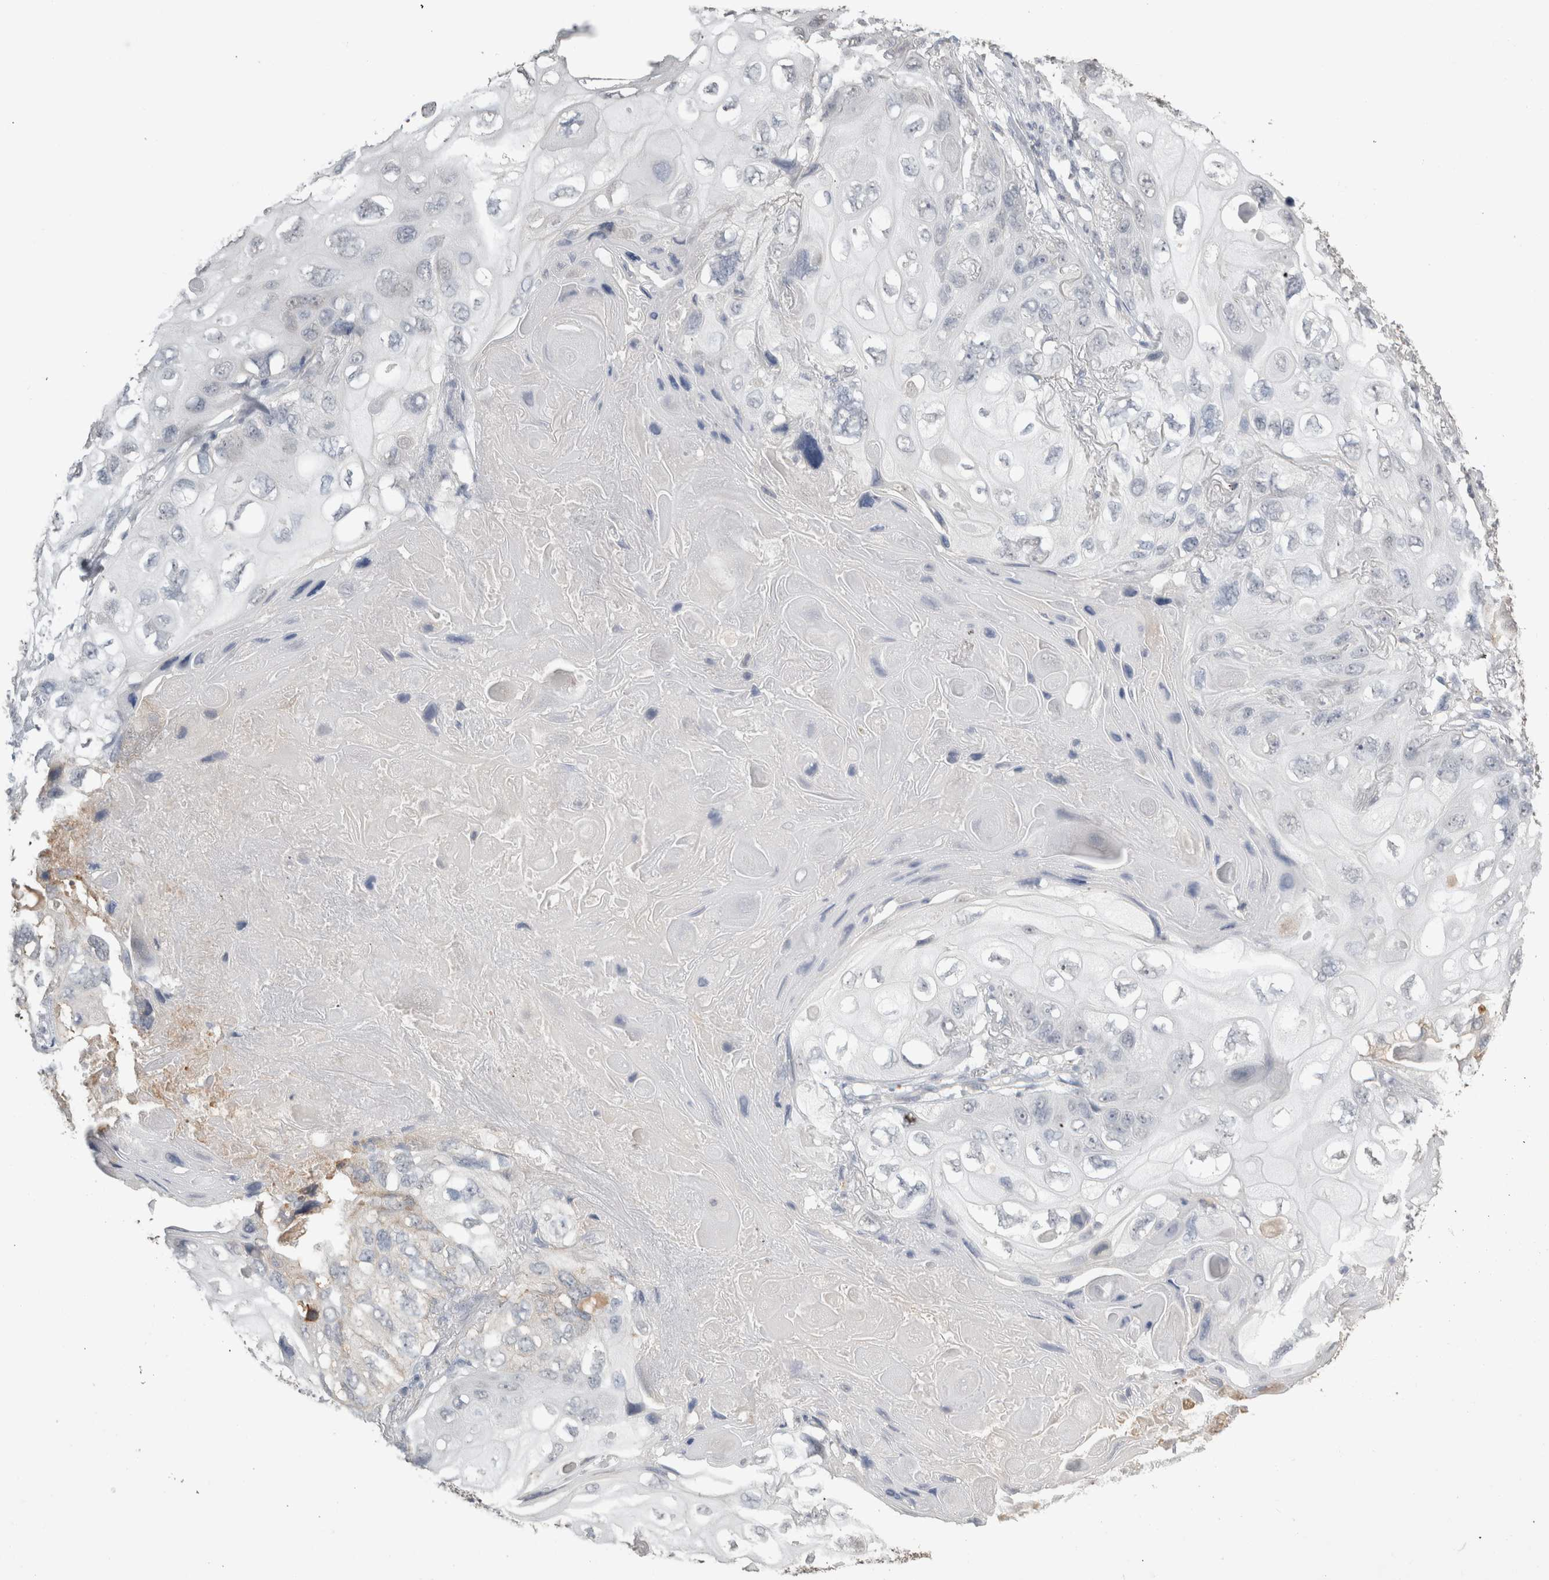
{"staining": {"intensity": "weak", "quantity": "<25%", "location": "cytoplasmic/membranous"}, "tissue": "lung cancer", "cell_type": "Tumor cells", "image_type": "cancer", "snomed": [{"axis": "morphology", "description": "Squamous cell carcinoma, NOS"}, {"axis": "topography", "description": "Lung"}], "caption": "The photomicrograph displays no significant expression in tumor cells of lung cancer.", "gene": "NAALADL2", "patient": {"sex": "female", "age": 73}}